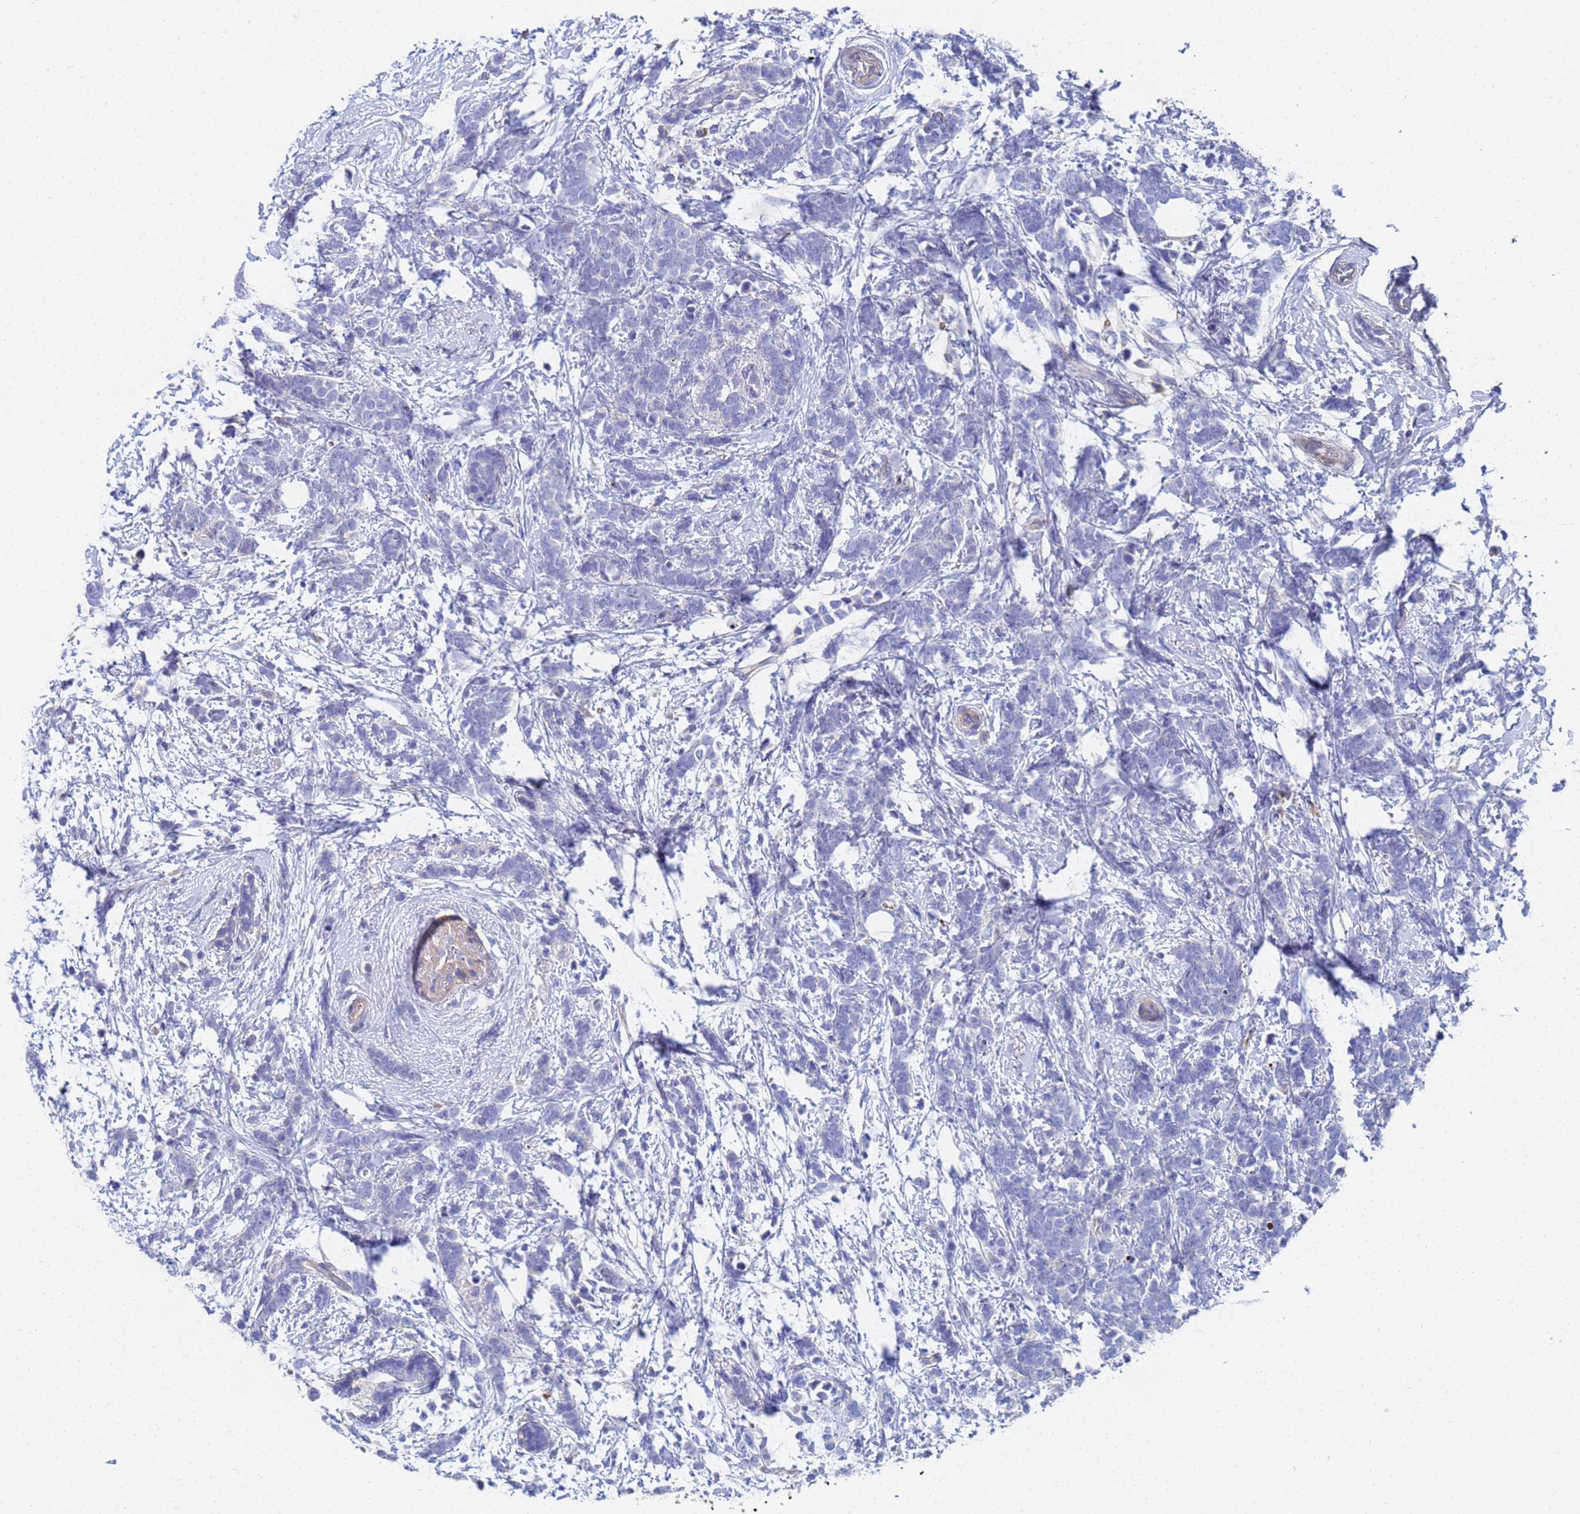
{"staining": {"intensity": "negative", "quantity": "none", "location": "none"}, "tissue": "breast cancer", "cell_type": "Tumor cells", "image_type": "cancer", "snomed": [{"axis": "morphology", "description": "Lobular carcinoma"}, {"axis": "topography", "description": "Breast"}], "caption": "Lobular carcinoma (breast) was stained to show a protein in brown. There is no significant staining in tumor cells.", "gene": "LBX2", "patient": {"sex": "female", "age": 58}}